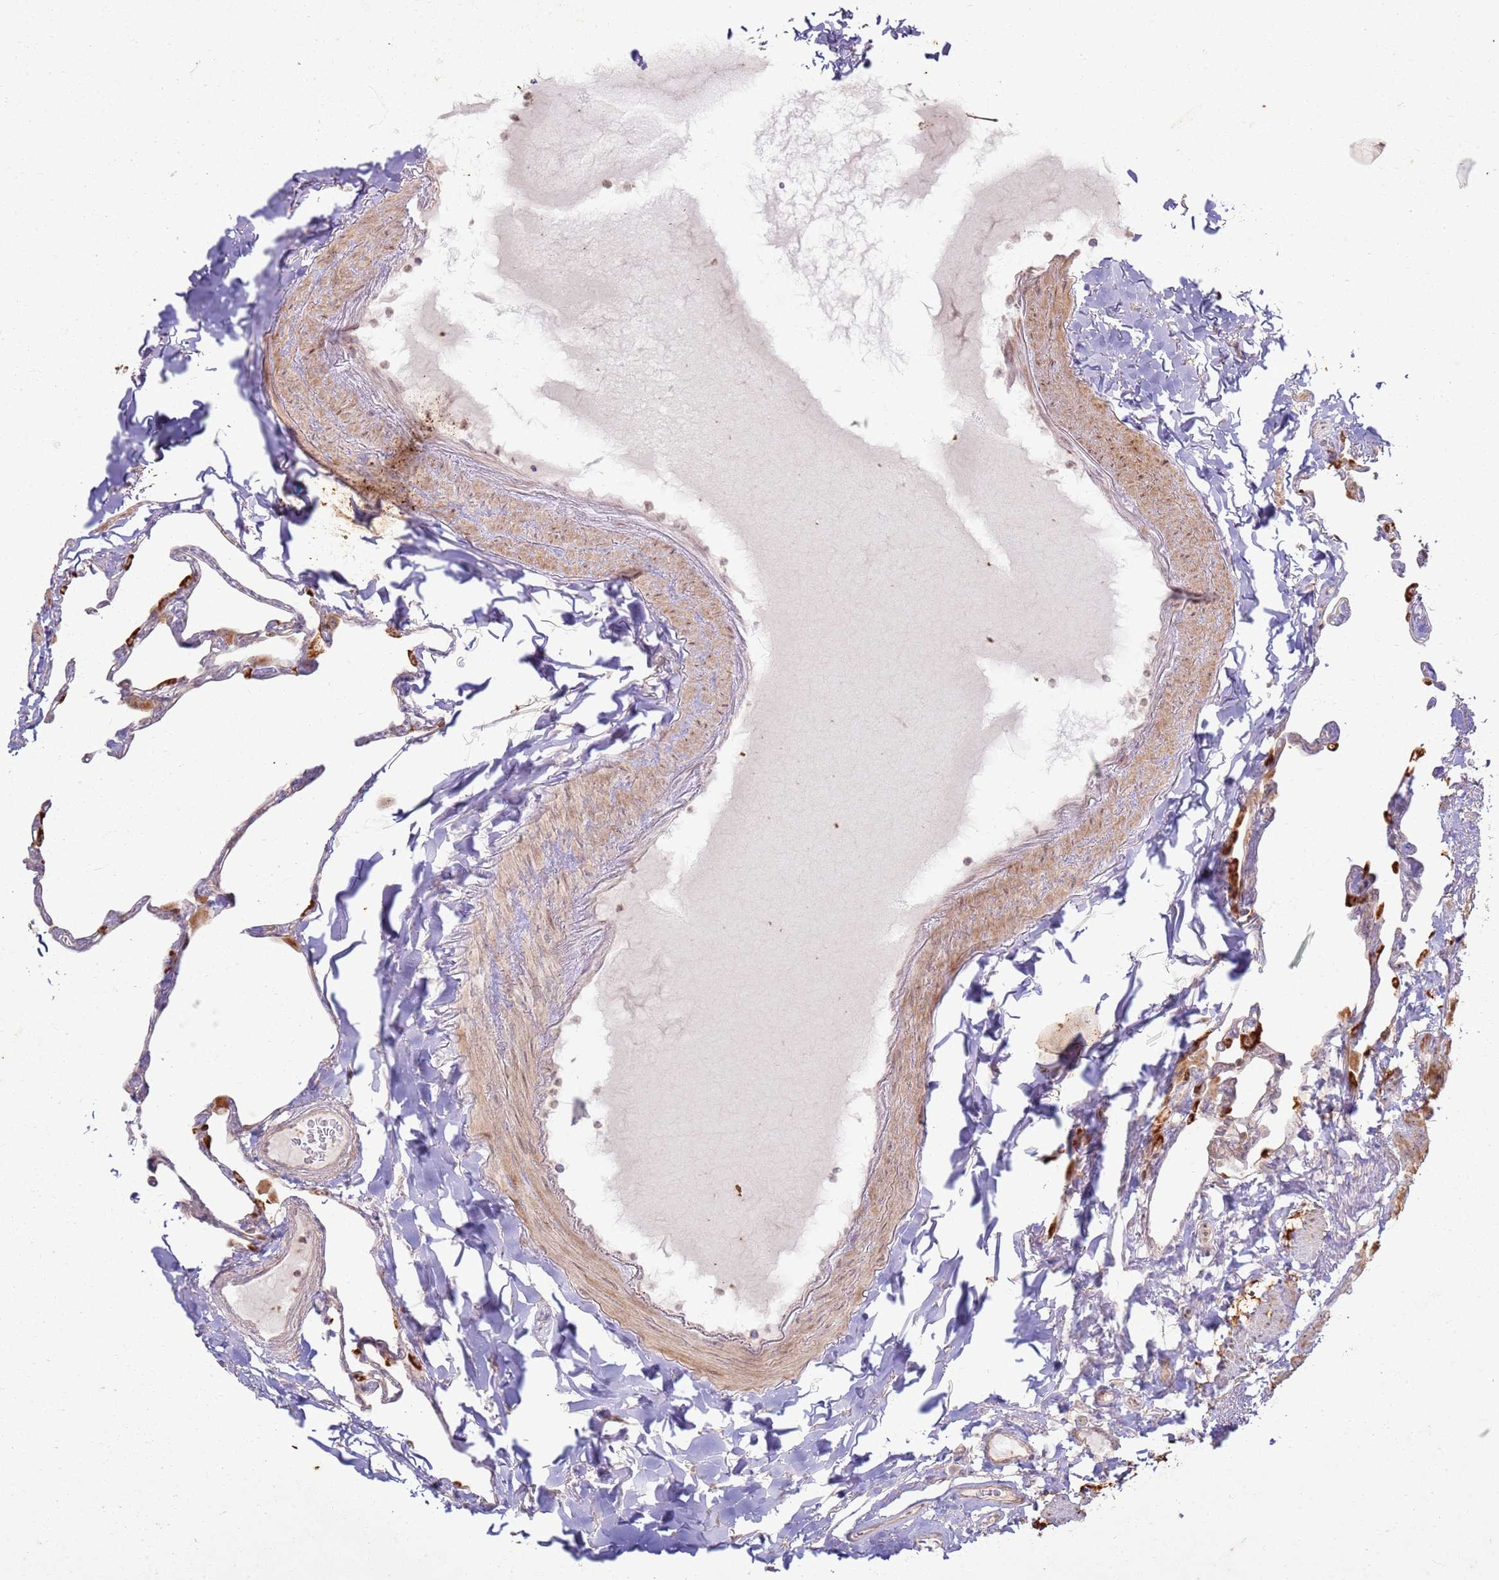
{"staining": {"intensity": "strong", "quantity": "25%-75%", "location": "cytoplasmic/membranous"}, "tissue": "lung", "cell_type": "Alveolar cells", "image_type": "normal", "snomed": [{"axis": "morphology", "description": "Normal tissue, NOS"}, {"axis": "topography", "description": "Lung"}], "caption": "The image displays immunohistochemical staining of unremarkable lung. There is strong cytoplasmic/membranous staining is identified in approximately 25%-75% of alveolar cells. (brown staining indicates protein expression, while blue staining denotes nuclei).", "gene": "CNPY1", "patient": {"sex": "male", "age": 65}}